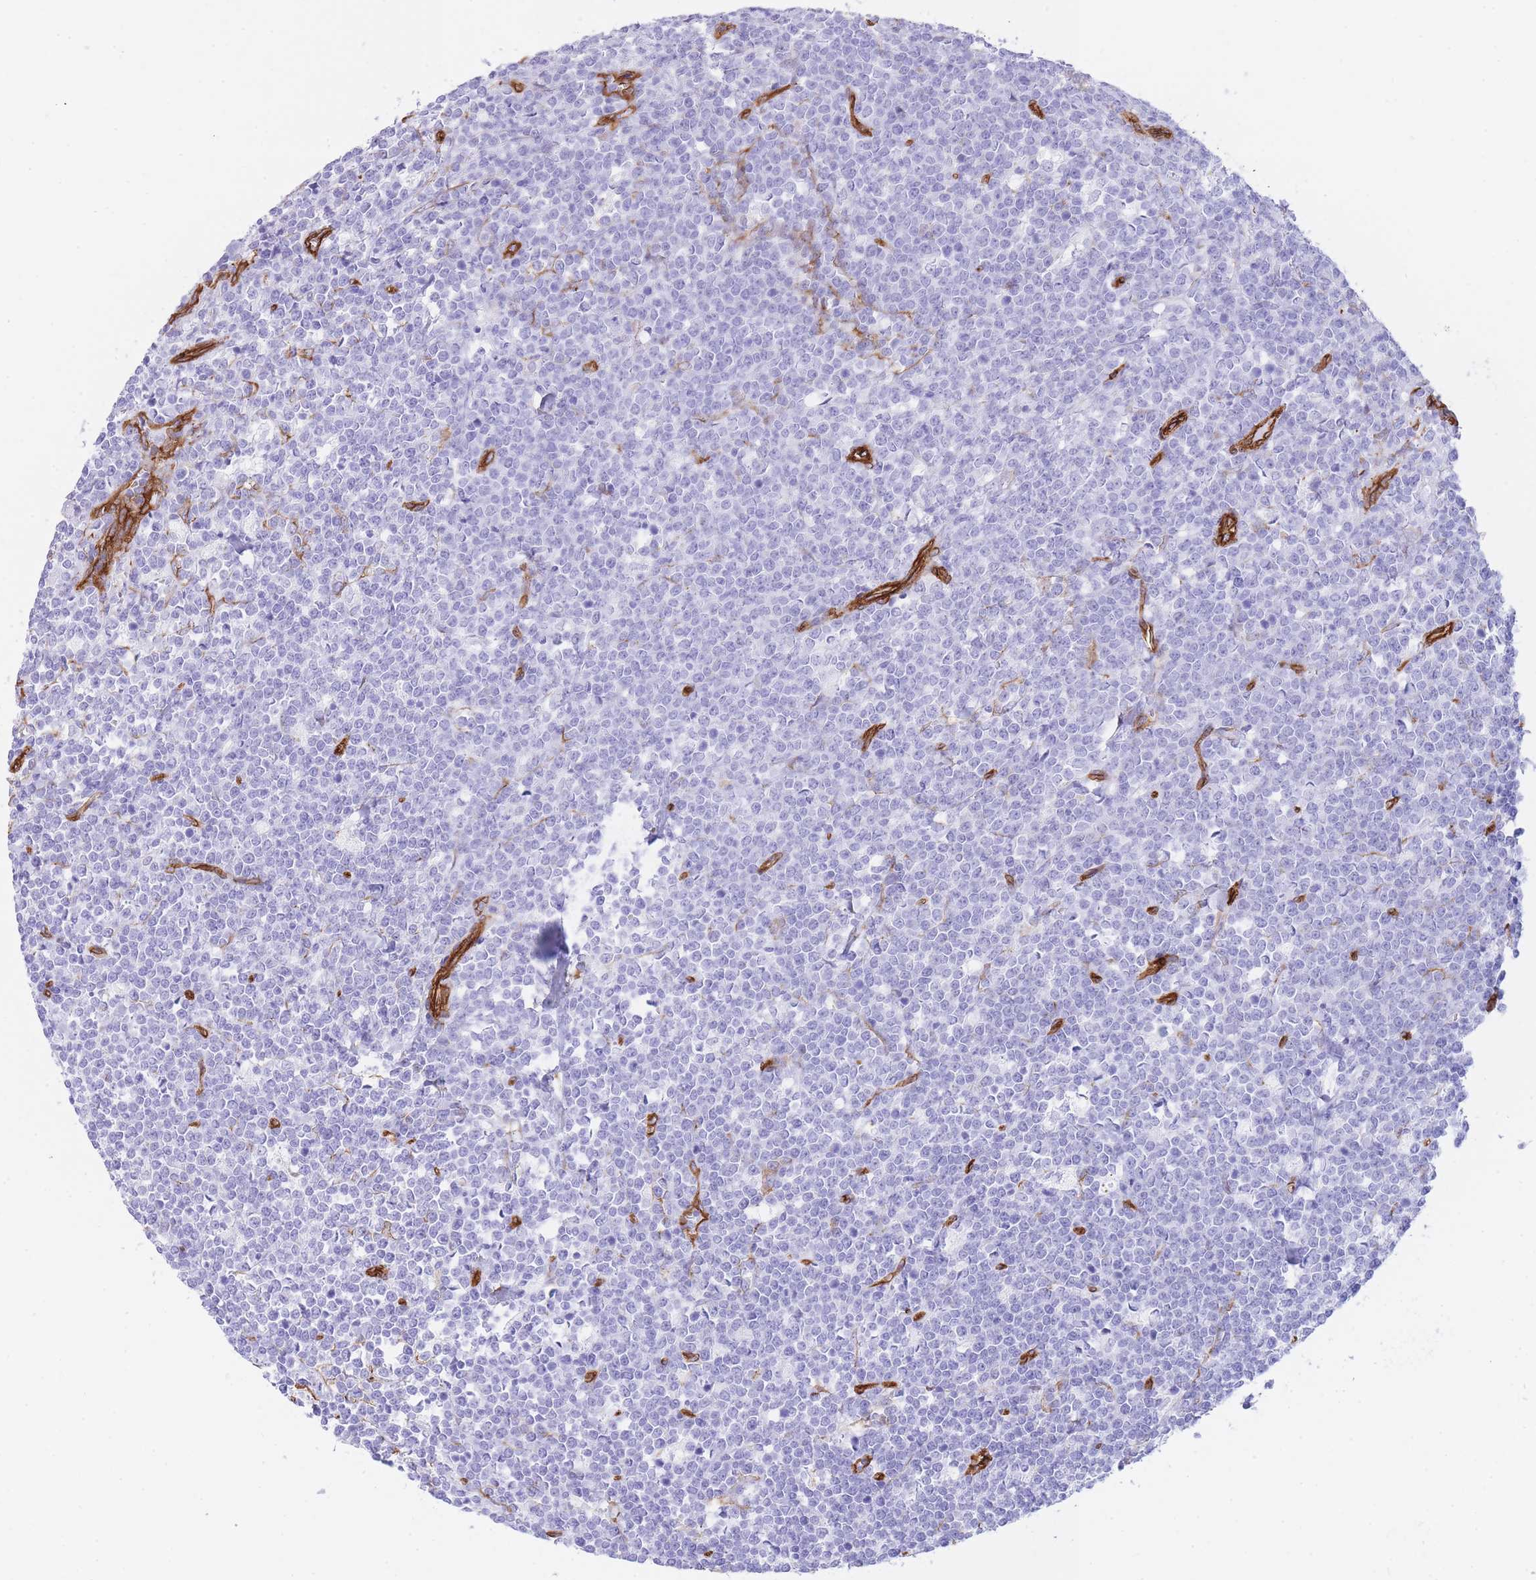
{"staining": {"intensity": "negative", "quantity": "none", "location": "none"}, "tissue": "lymphoma", "cell_type": "Tumor cells", "image_type": "cancer", "snomed": [{"axis": "morphology", "description": "Malignant lymphoma, non-Hodgkin's type, High grade"}, {"axis": "topography", "description": "Small intestine"}], "caption": "IHC photomicrograph of neoplastic tissue: lymphoma stained with DAB exhibits no significant protein expression in tumor cells. (DAB IHC with hematoxylin counter stain).", "gene": "CAVIN1", "patient": {"sex": "male", "age": 8}}